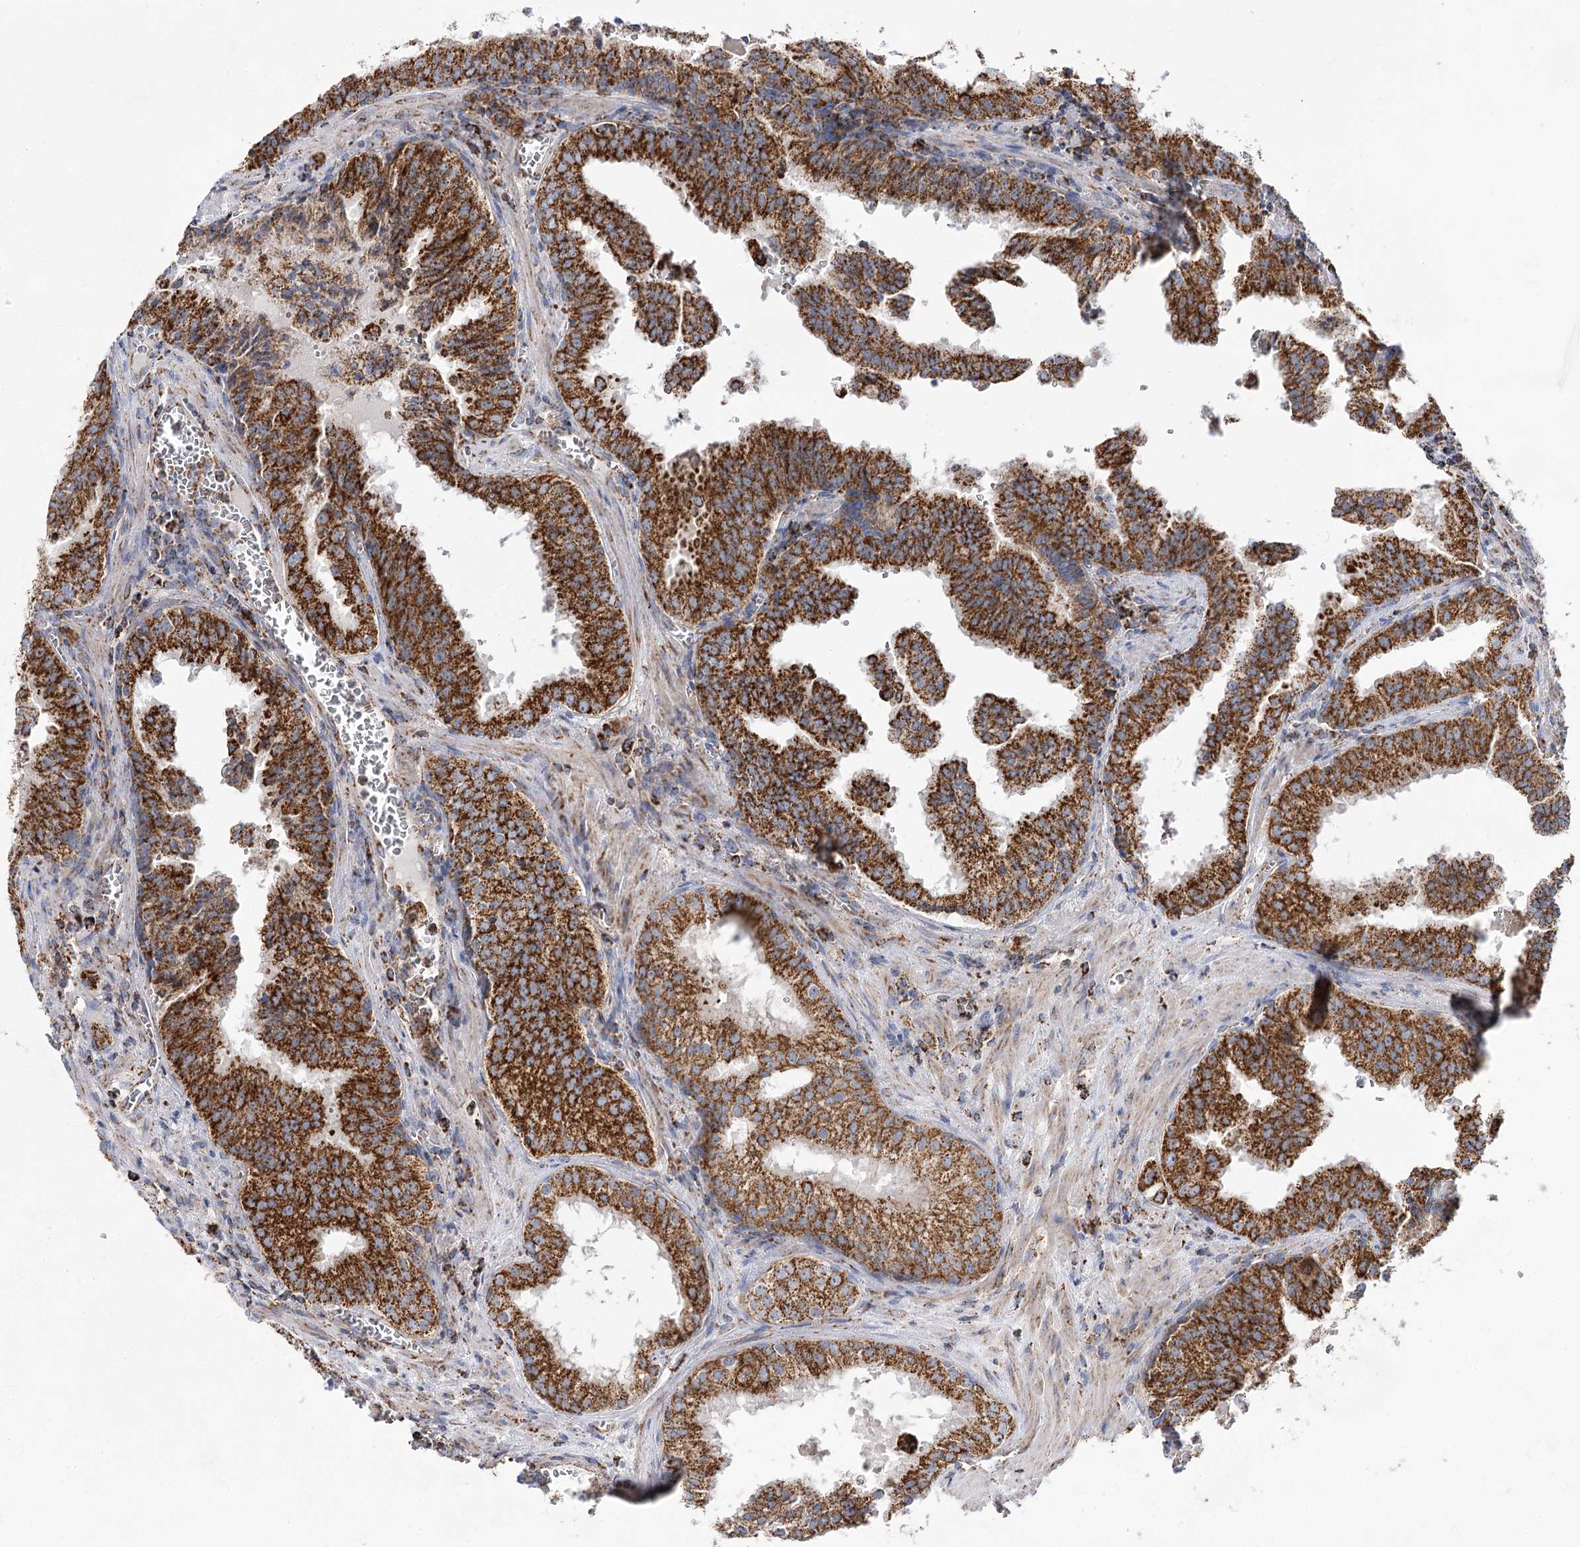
{"staining": {"intensity": "strong", "quantity": ">75%", "location": "cytoplasmic/membranous"}, "tissue": "prostate cancer", "cell_type": "Tumor cells", "image_type": "cancer", "snomed": [{"axis": "morphology", "description": "Adenocarcinoma, High grade"}, {"axis": "topography", "description": "Prostate"}], "caption": "Brown immunohistochemical staining in human prostate cancer displays strong cytoplasmic/membranous staining in about >75% of tumor cells.", "gene": "NADK2", "patient": {"sex": "male", "age": 68}}